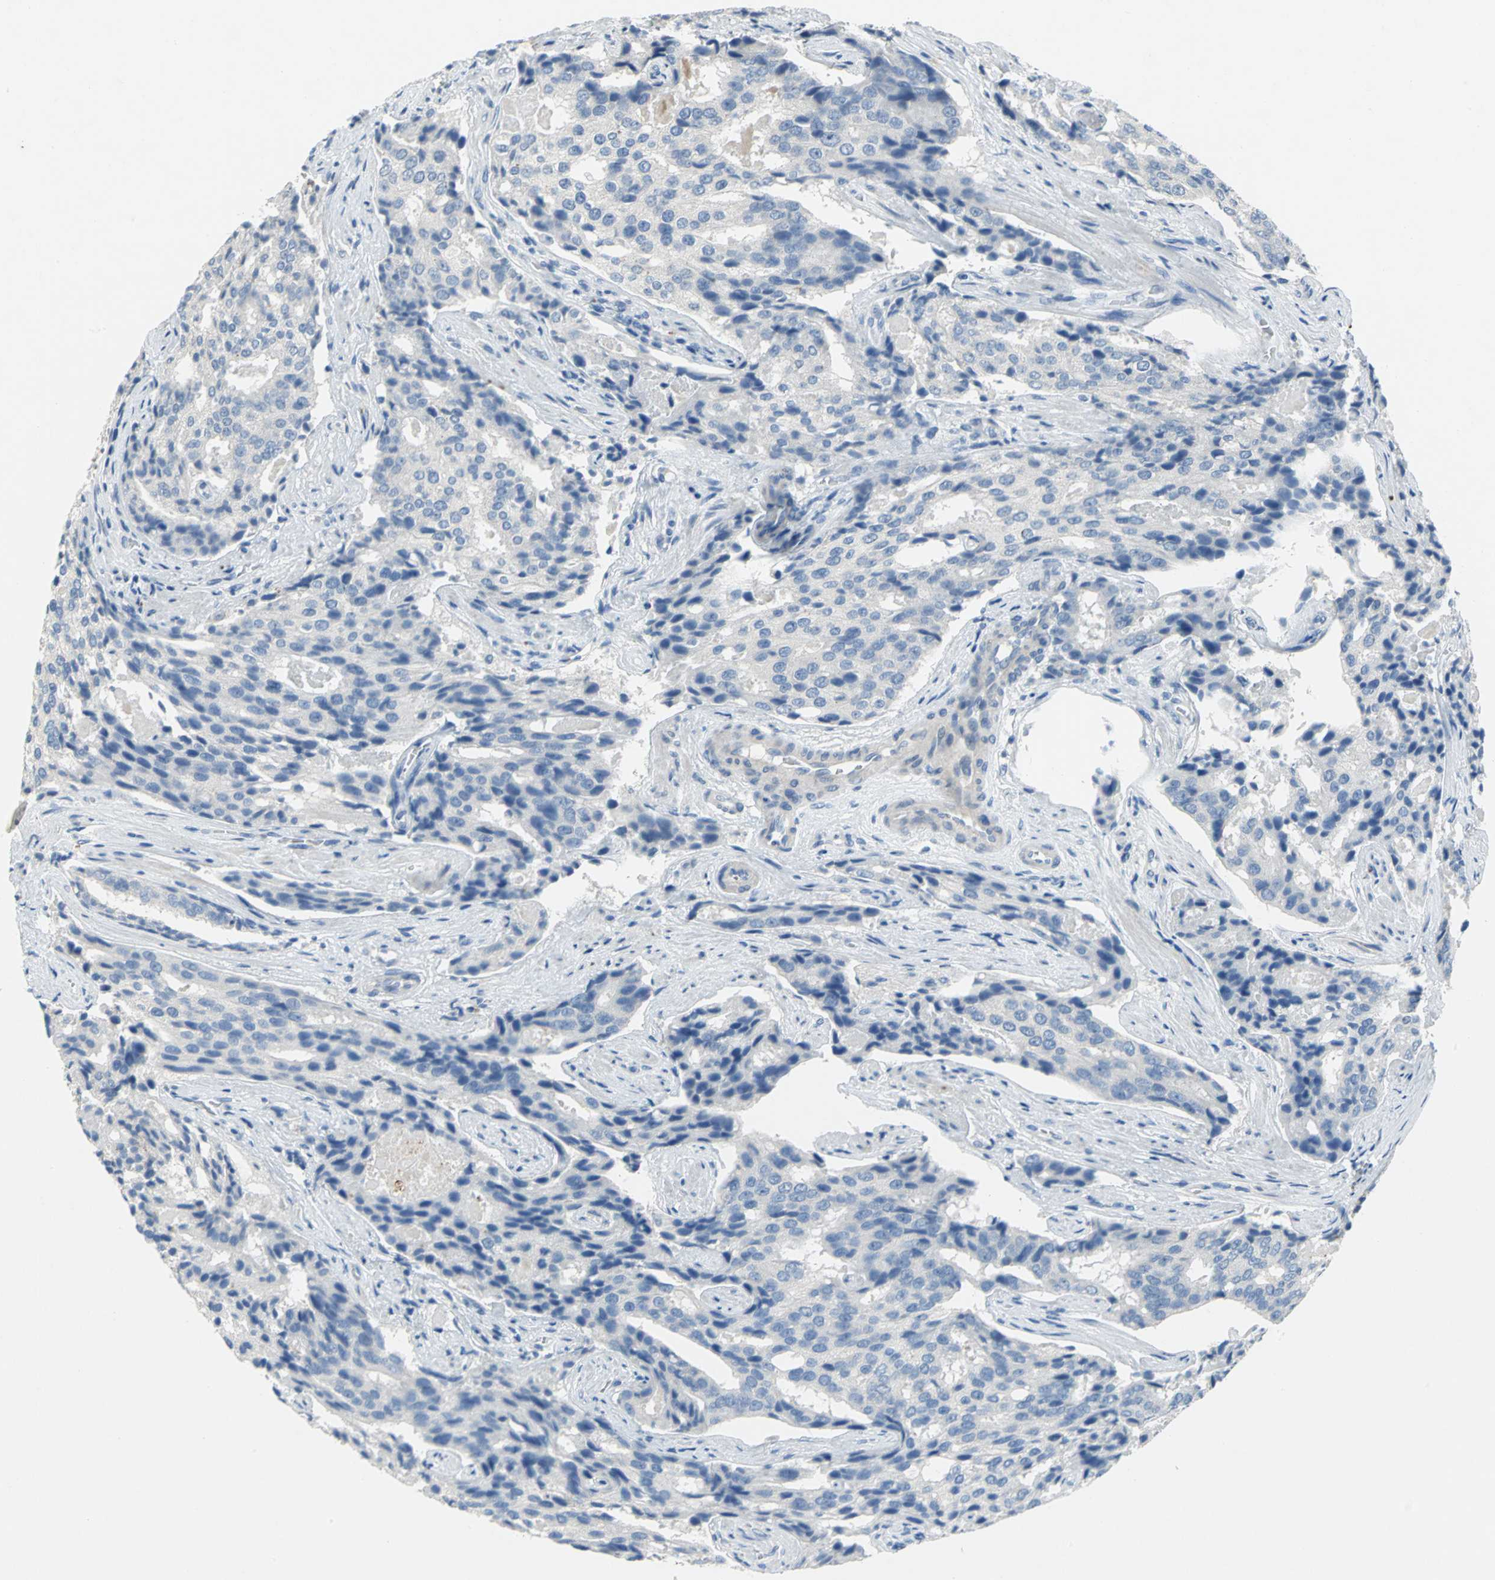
{"staining": {"intensity": "negative", "quantity": "none", "location": "none"}, "tissue": "prostate cancer", "cell_type": "Tumor cells", "image_type": "cancer", "snomed": [{"axis": "morphology", "description": "Adenocarcinoma, High grade"}, {"axis": "topography", "description": "Prostate"}], "caption": "IHC of human prostate cancer (high-grade adenocarcinoma) demonstrates no positivity in tumor cells. The staining is performed using DAB brown chromogen with nuclei counter-stained in using hematoxylin.", "gene": "PTGDS", "patient": {"sex": "male", "age": 58}}